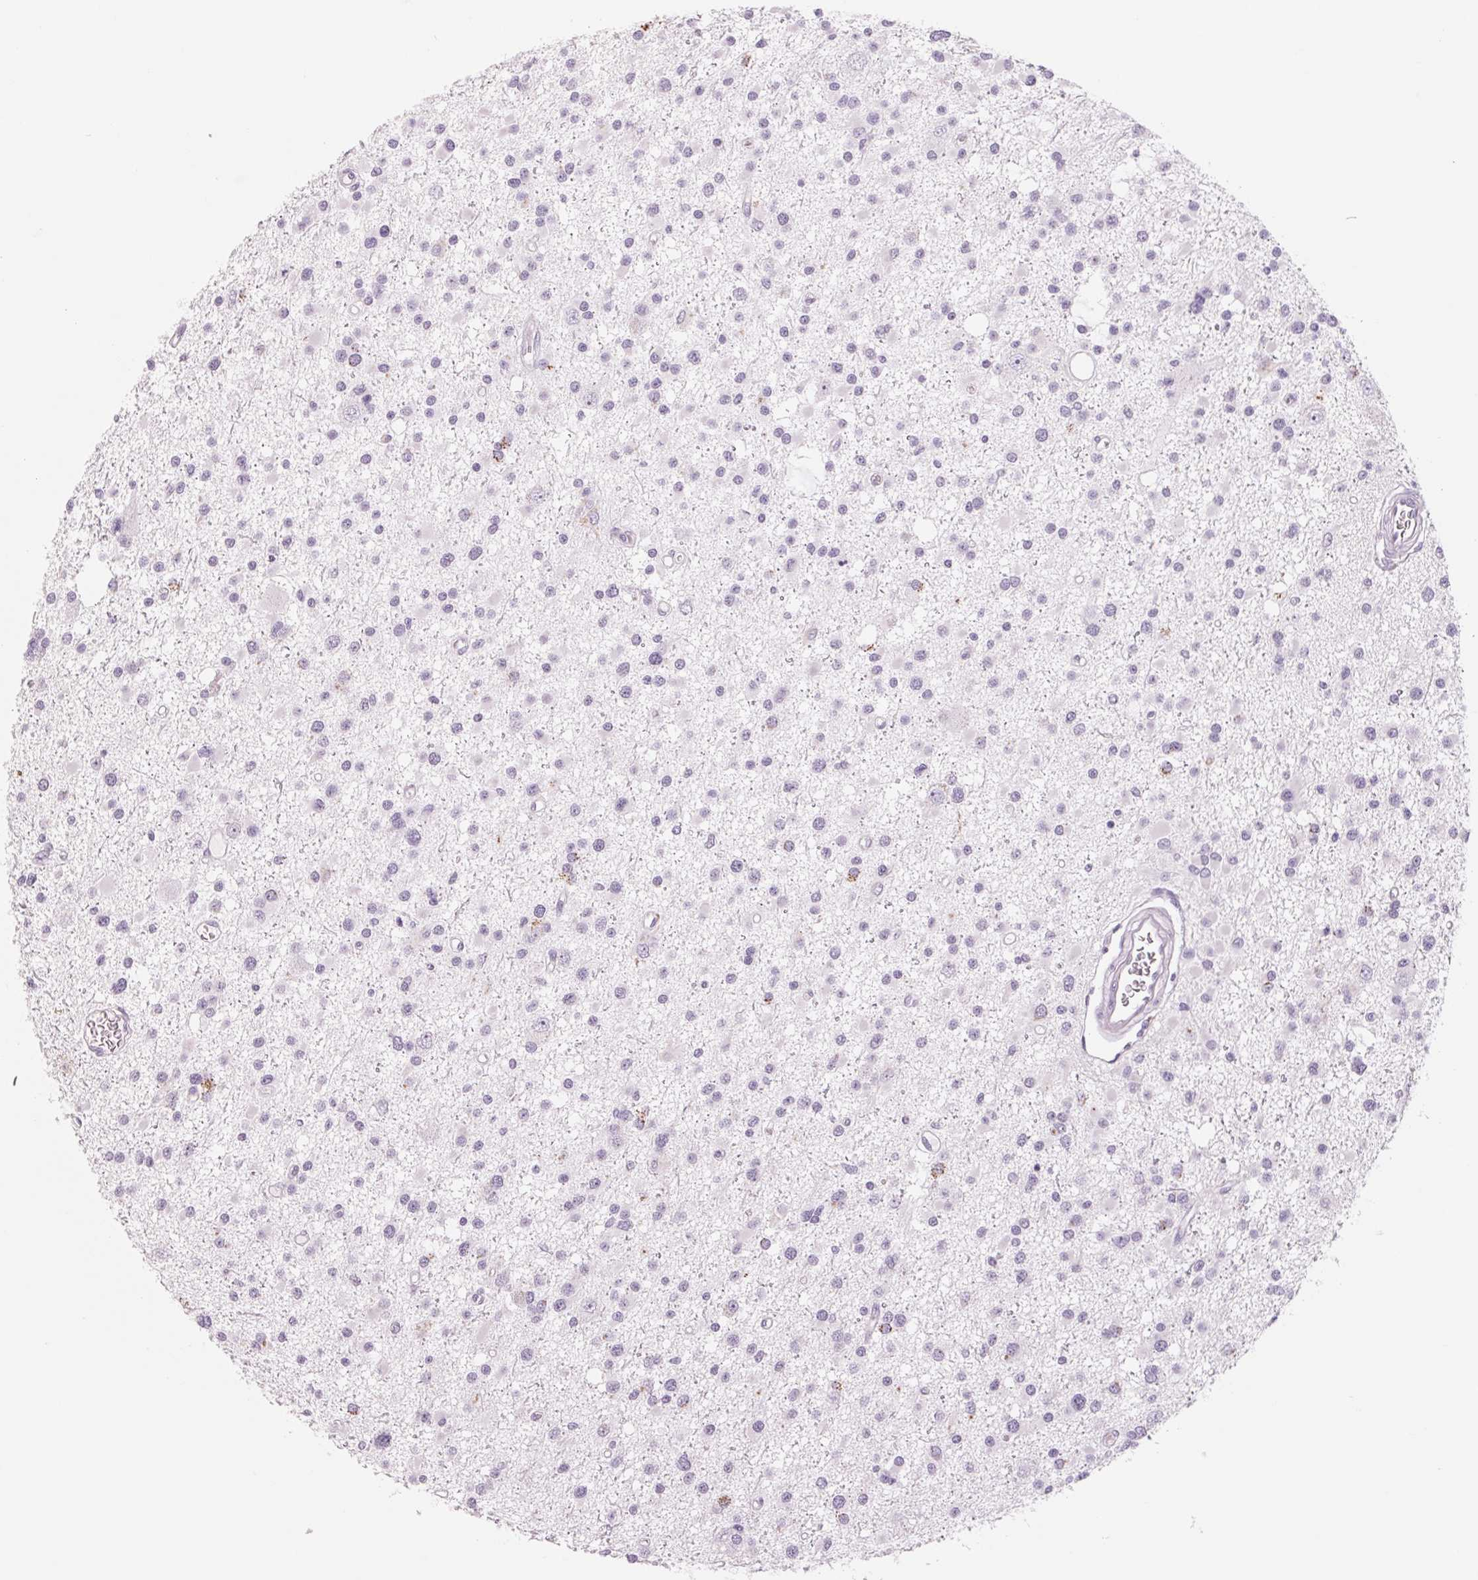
{"staining": {"intensity": "negative", "quantity": "none", "location": "none"}, "tissue": "glioma", "cell_type": "Tumor cells", "image_type": "cancer", "snomed": [{"axis": "morphology", "description": "Glioma, malignant, High grade"}, {"axis": "topography", "description": "Brain"}], "caption": "This photomicrograph is of malignant high-grade glioma stained with IHC to label a protein in brown with the nuclei are counter-stained blue. There is no positivity in tumor cells.", "gene": "GALNT7", "patient": {"sex": "male", "age": 54}}